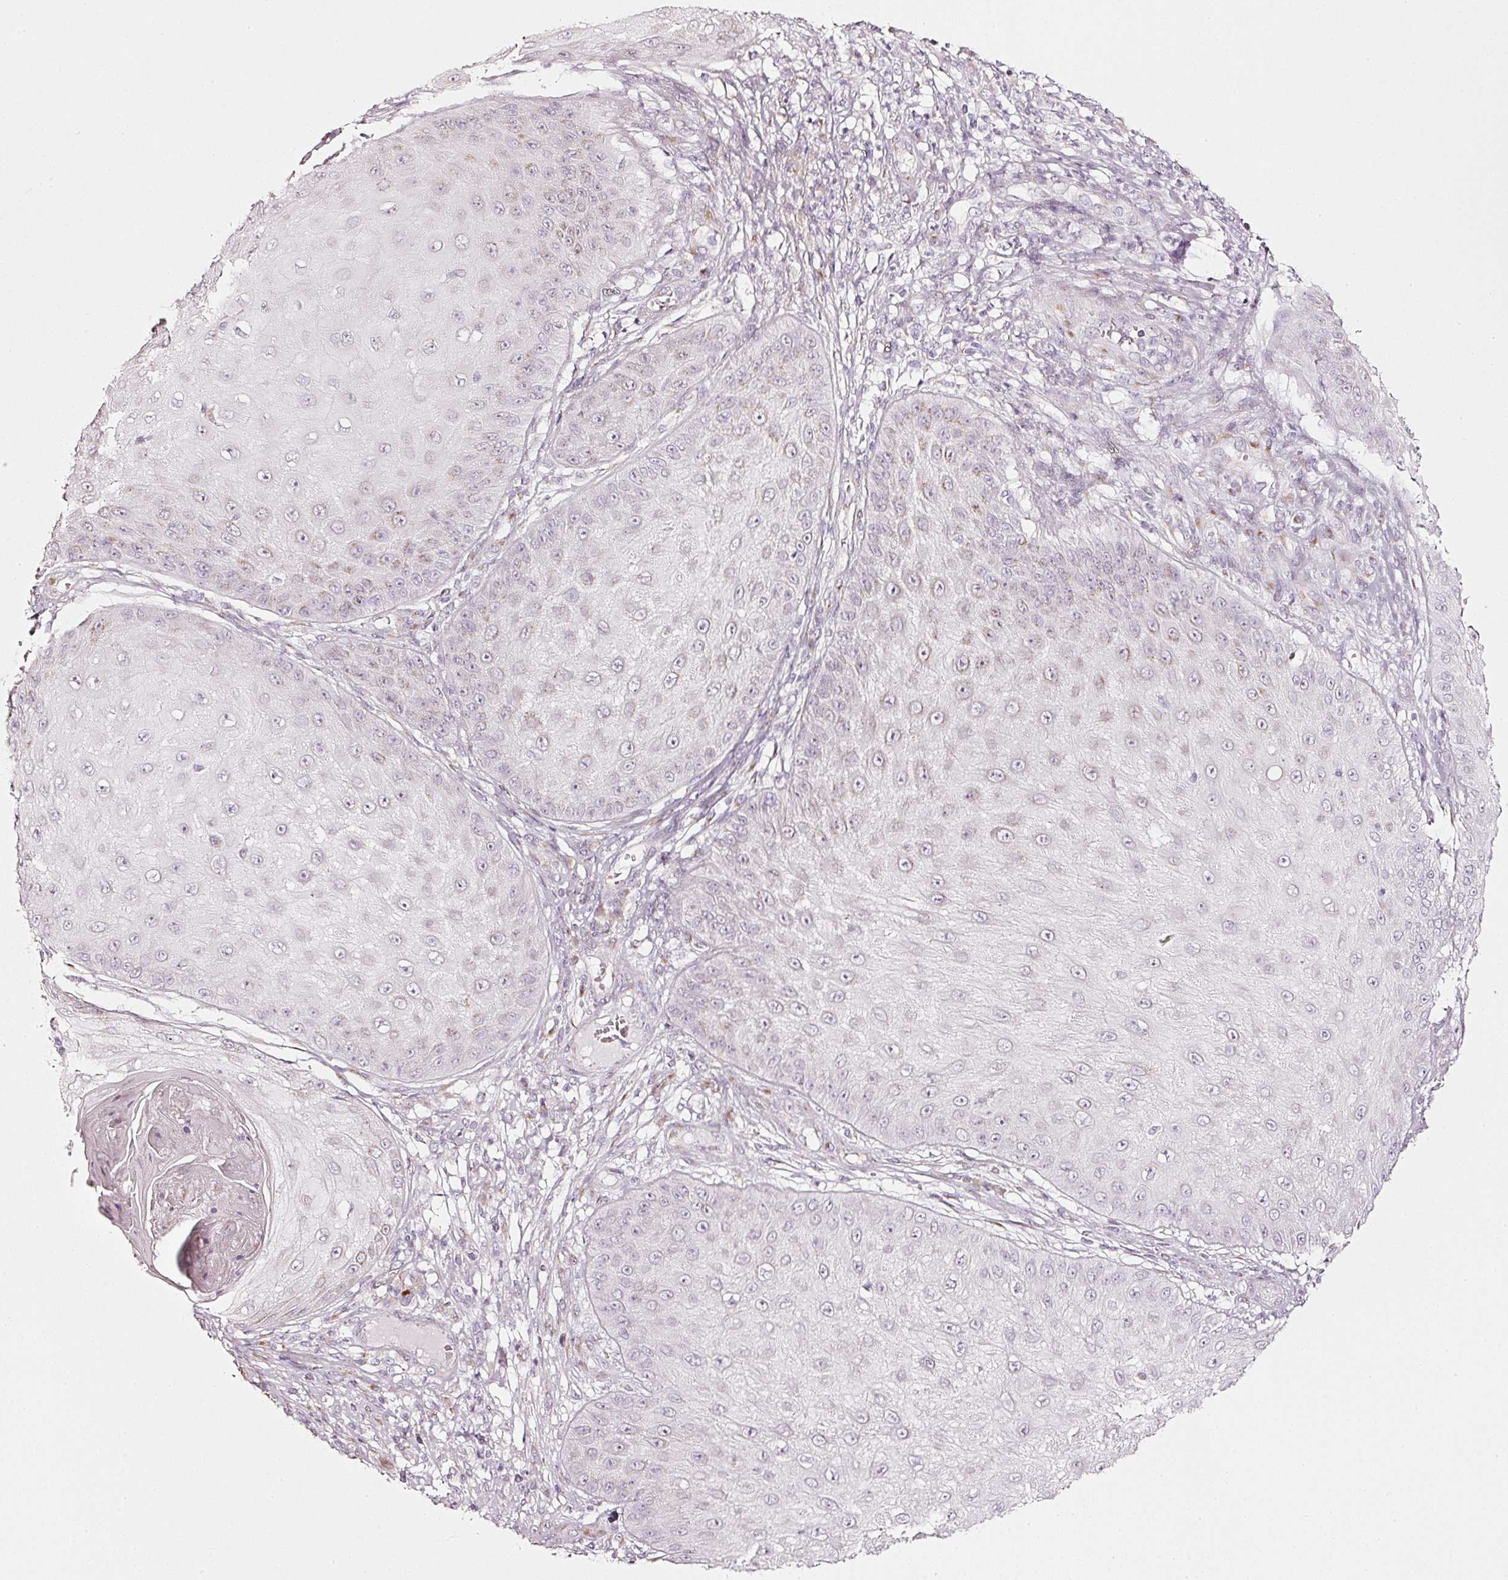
{"staining": {"intensity": "negative", "quantity": "none", "location": "none"}, "tissue": "skin cancer", "cell_type": "Tumor cells", "image_type": "cancer", "snomed": [{"axis": "morphology", "description": "Squamous cell carcinoma, NOS"}, {"axis": "topography", "description": "Skin"}], "caption": "Immunohistochemical staining of skin cancer (squamous cell carcinoma) exhibits no significant expression in tumor cells.", "gene": "SDF4", "patient": {"sex": "male", "age": 70}}